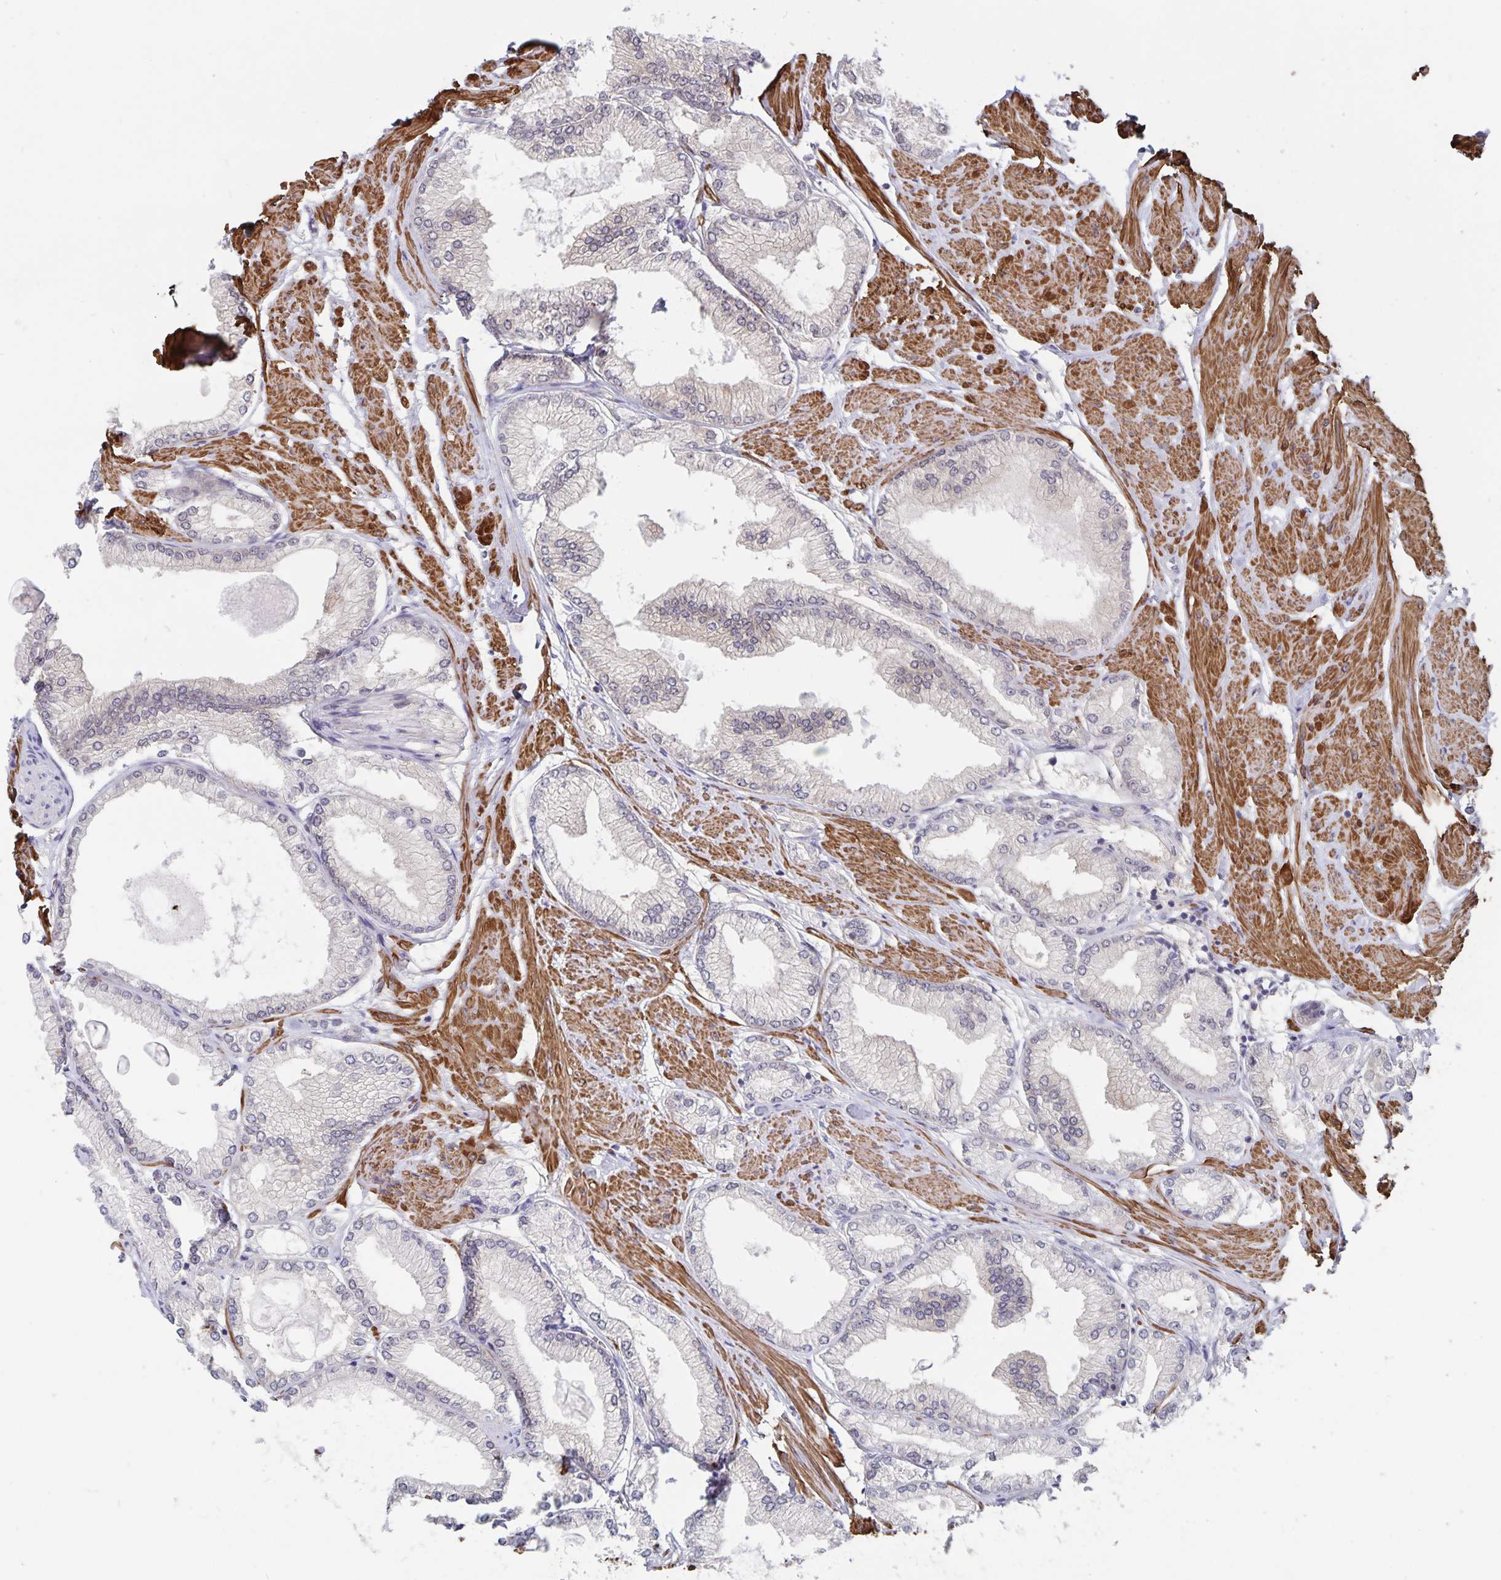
{"staining": {"intensity": "negative", "quantity": "none", "location": "none"}, "tissue": "prostate cancer", "cell_type": "Tumor cells", "image_type": "cancer", "snomed": [{"axis": "morphology", "description": "Adenocarcinoma, High grade"}, {"axis": "topography", "description": "Prostate"}], "caption": "High magnification brightfield microscopy of prostate adenocarcinoma (high-grade) stained with DAB (brown) and counterstained with hematoxylin (blue): tumor cells show no significant positivity.", "gene": "BAG6", "patient": {"sex": "male", "age": 68}}